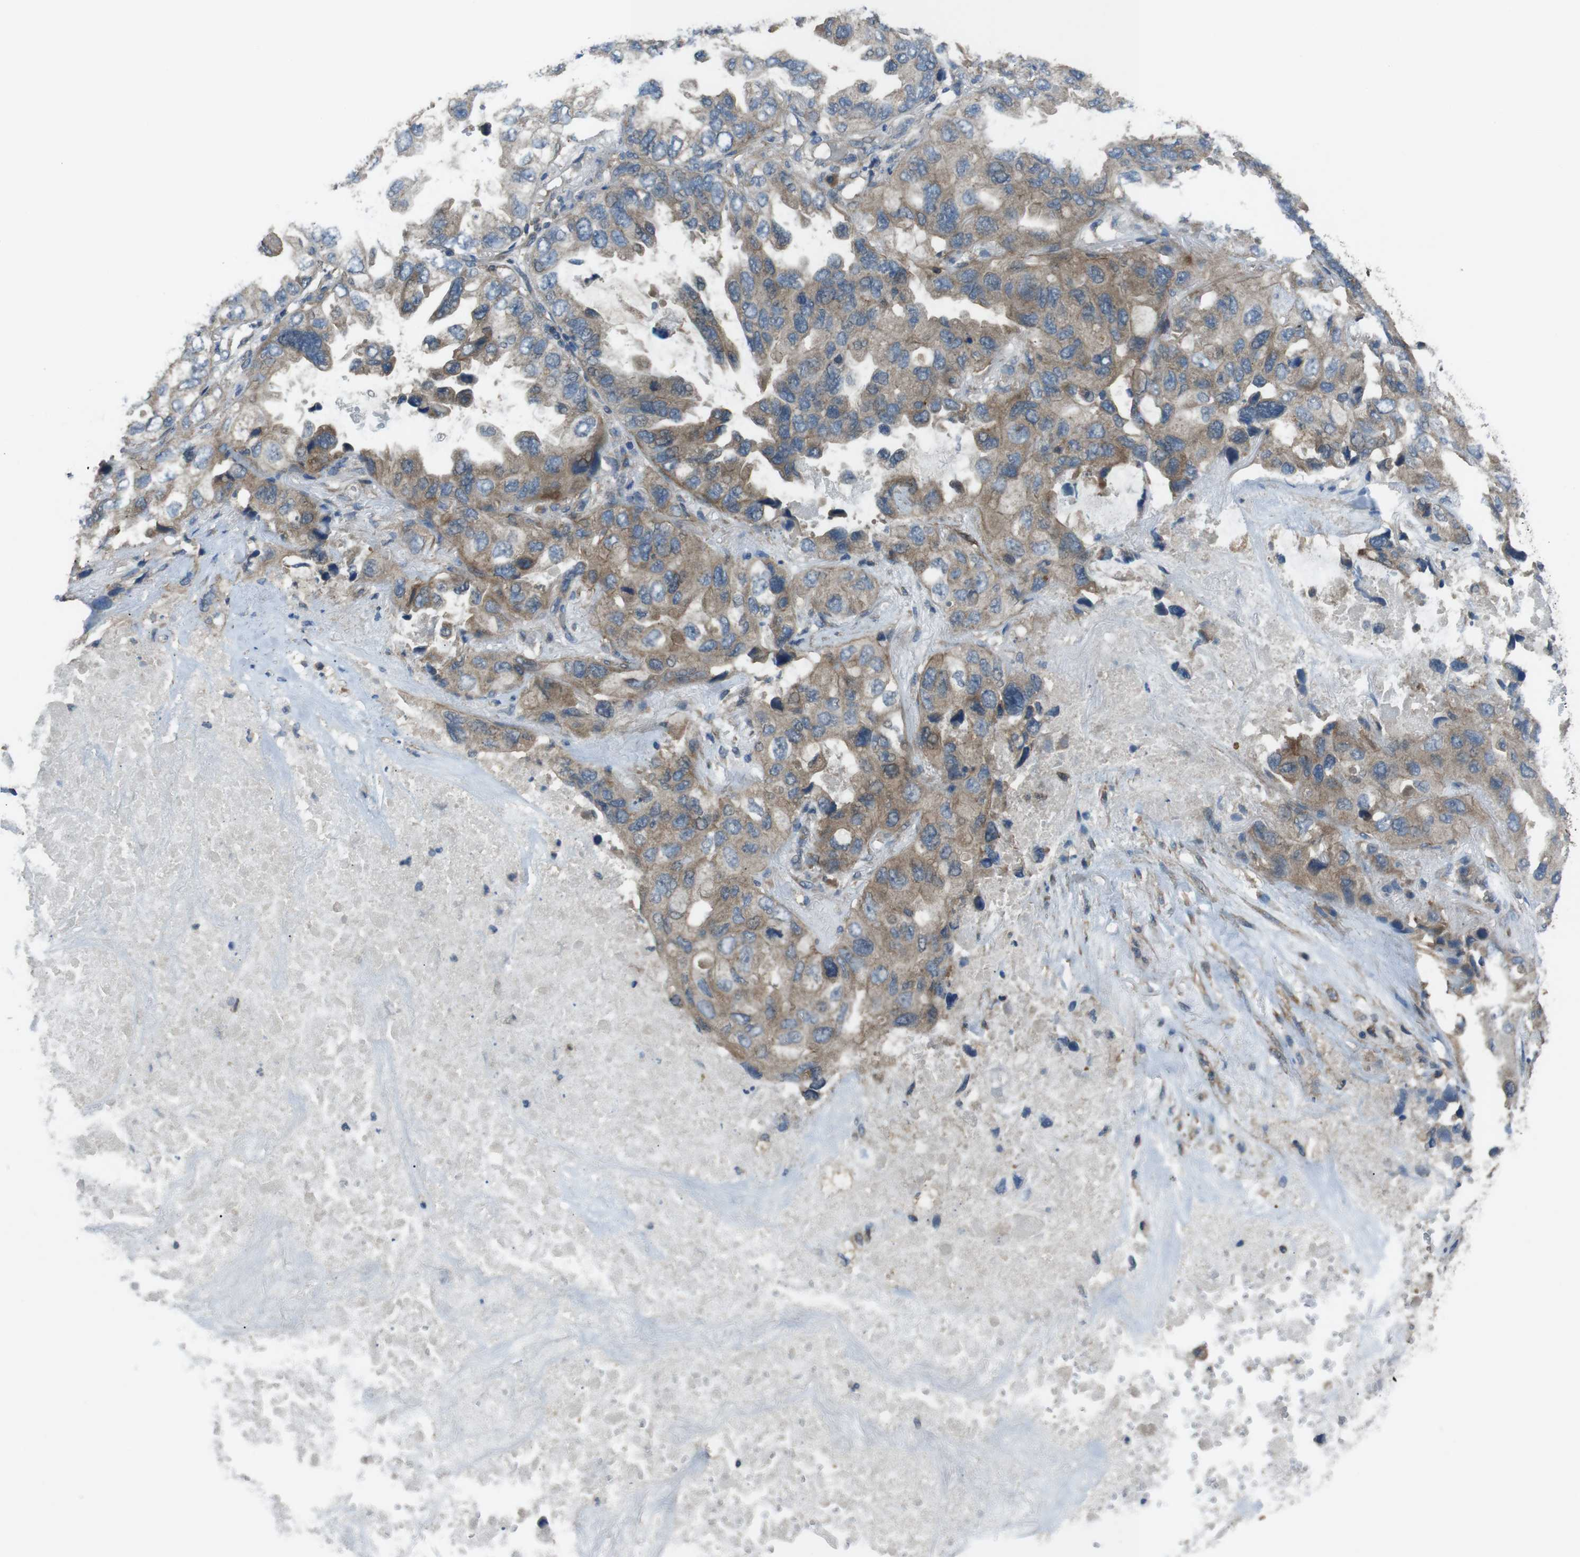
{"staining": {"intensity": "moderate", "quantity": ">75%", "location": "cytoplasmic/membranous"}, "tissue": "lung cancer", "cell_type": "Tumor cells", "image_type": "cancer", "snomed": [{"axis": "morphology", "description": "Squamous cell carcinoma, NOS"}, {"axis": "topography", "description": "Lung"}], "caption": "Squamous cell carcinoma (lung) stained for a protein (brown) shows moderate cytoplasmic/membranous positive positivity in approximately >75% of tumor cells.", "gene": "FUT2", "patient": {"sex": "female", "age": 73}}